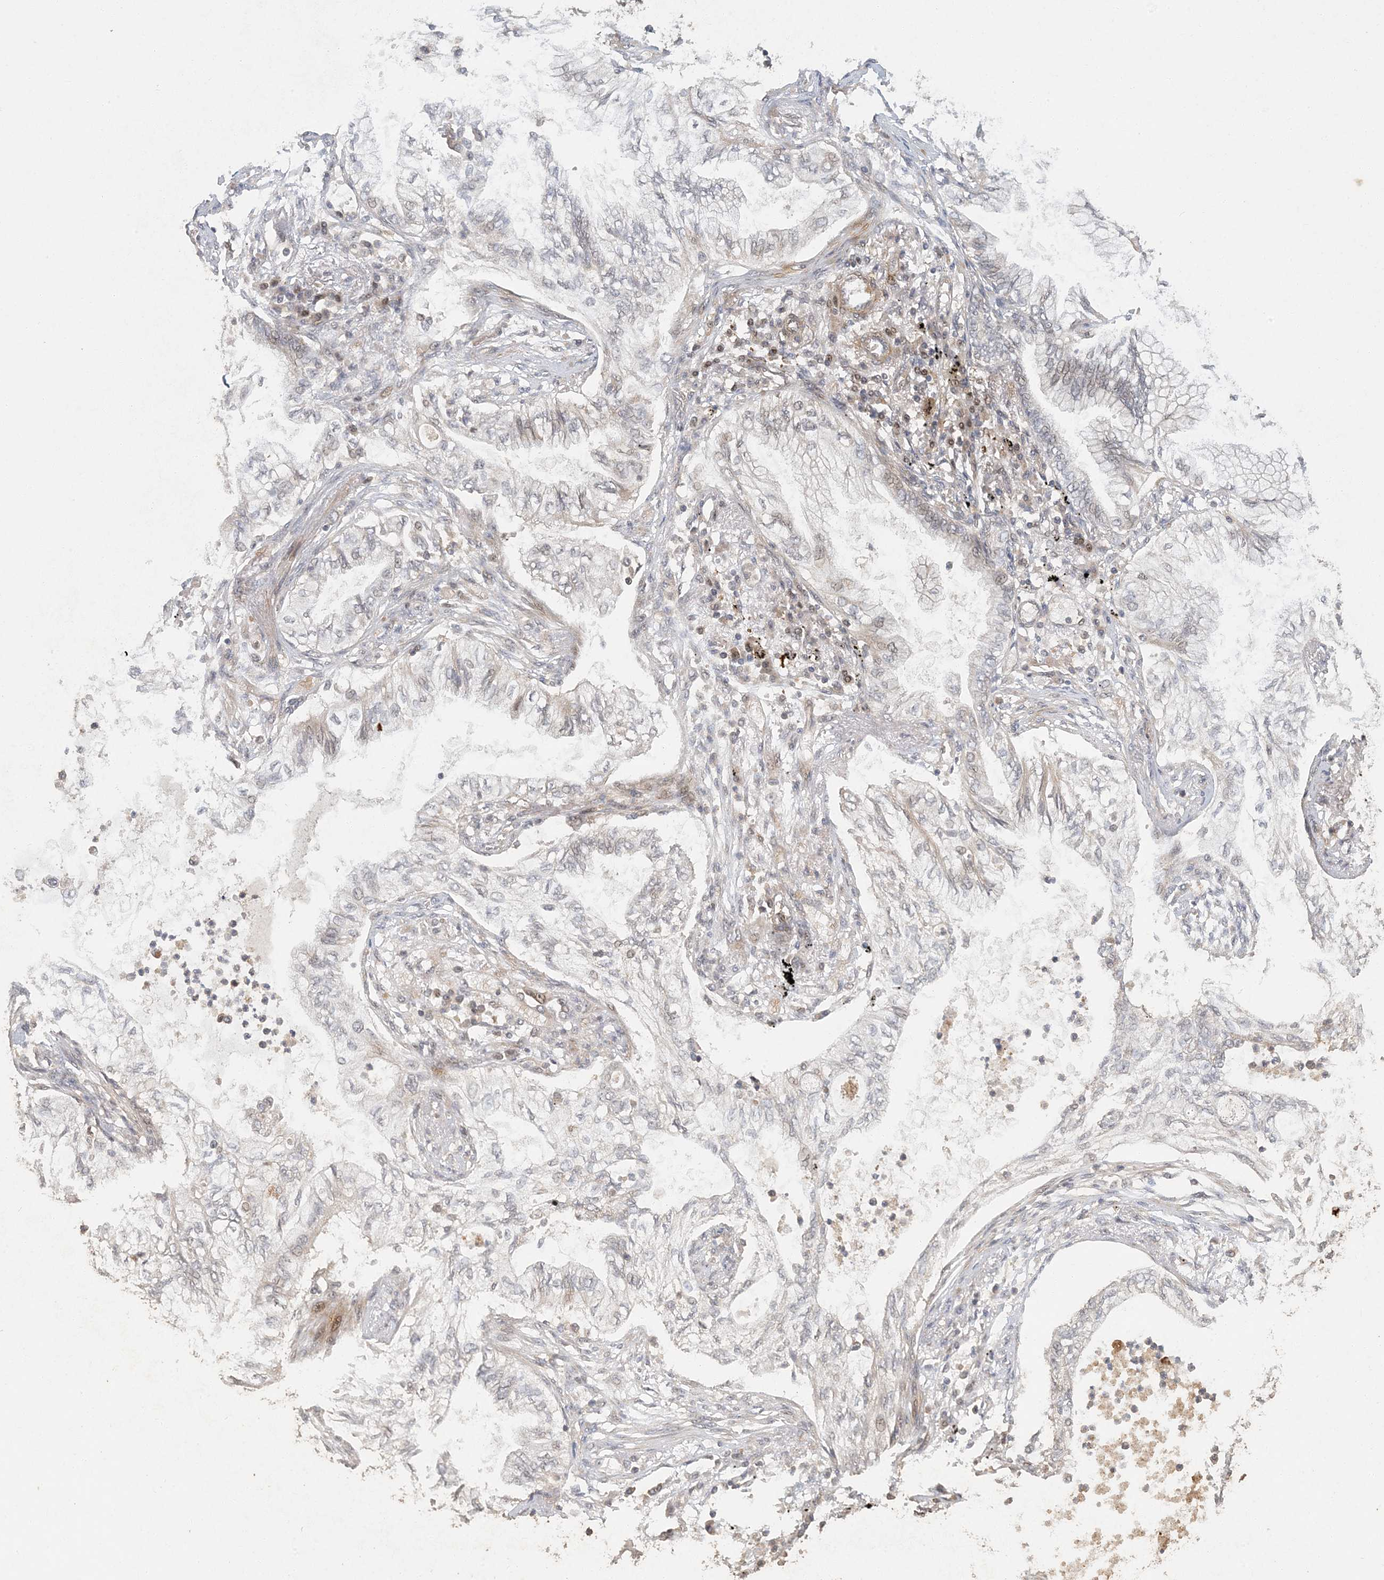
{"staining": {"intensity": "negative", "quantity": "none", "location": "none"}, "tissue": "lung cancer", "cell_type": "Tumor cells", "image_type": "cancer", "snomed": [{"axis": "morphology", "description": "Normal tissue, NOS"}, {"axis": "morphology", "description": "Adenocarcinoma, NOS"}, {"axis": "topography", "description": "Bronchus"}, {"axis": "topography", "description": "Lung"}], "caption": "Immunohistochemical staining of lung adenocarcinoma demonstrates no significant expression in tumor cells.", "gene": "ATP13A2", "patient": {"sex": "female", "age": 70}}